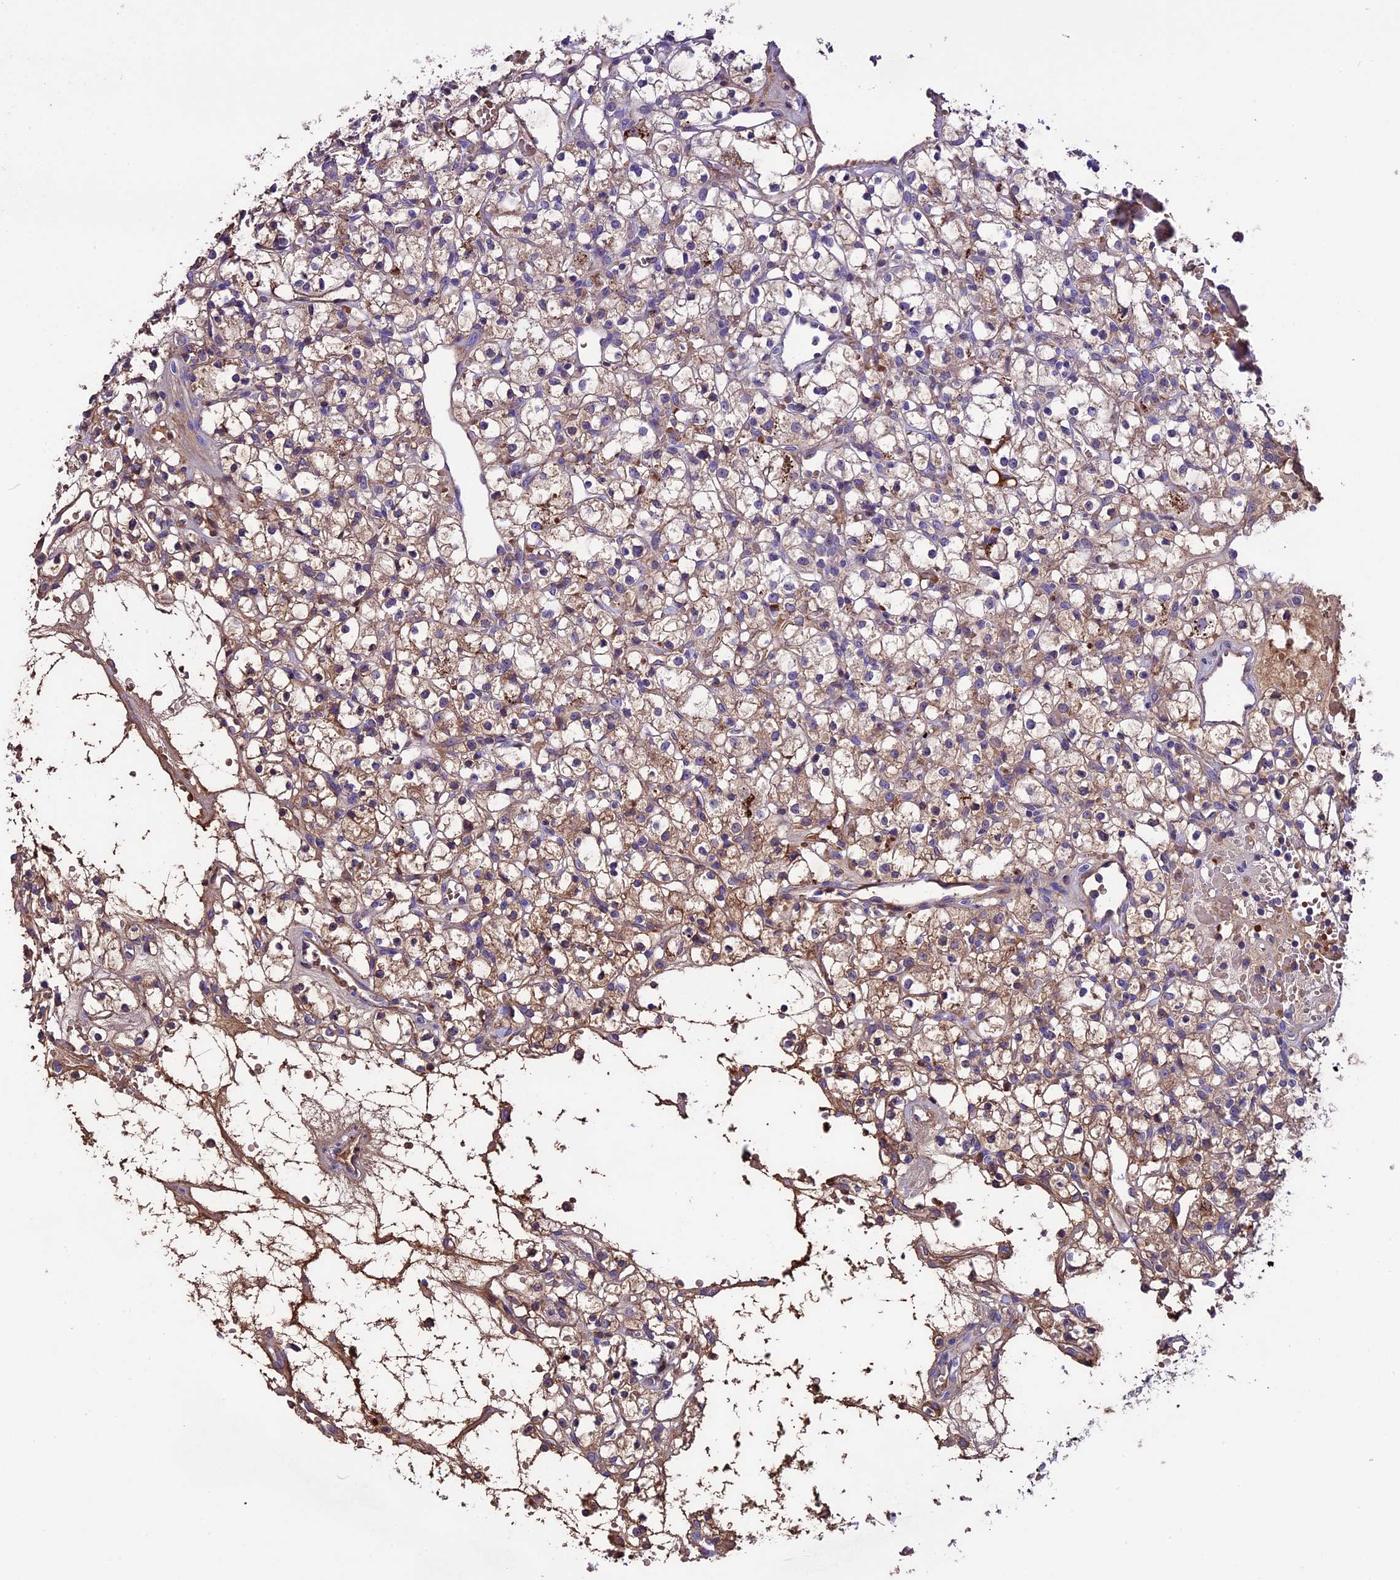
{"staining": {"intensity": "weak", "quantity": ">75%", "location": "cytoplasmic/membranous"}, "tissue": "renal cancer", "cell_type": "Tumor cells", "image_type": "cancer", "snomed": [{"axis": "morphology", "description": "Adenocarcinoma, NOS"}, {"axis": "topography", "description": "Kidney"}], "caption": "Immunohistochemistry (IHC) micrograph of human renal cancer (adenocarcinoma) stained for a protein (brown), which shows low levels of weak cytoplasmic/membranous staining in about >75% of tumor cells.", "gene": "TCP11L2", "patient": {"sex": "female", "age": 59}}